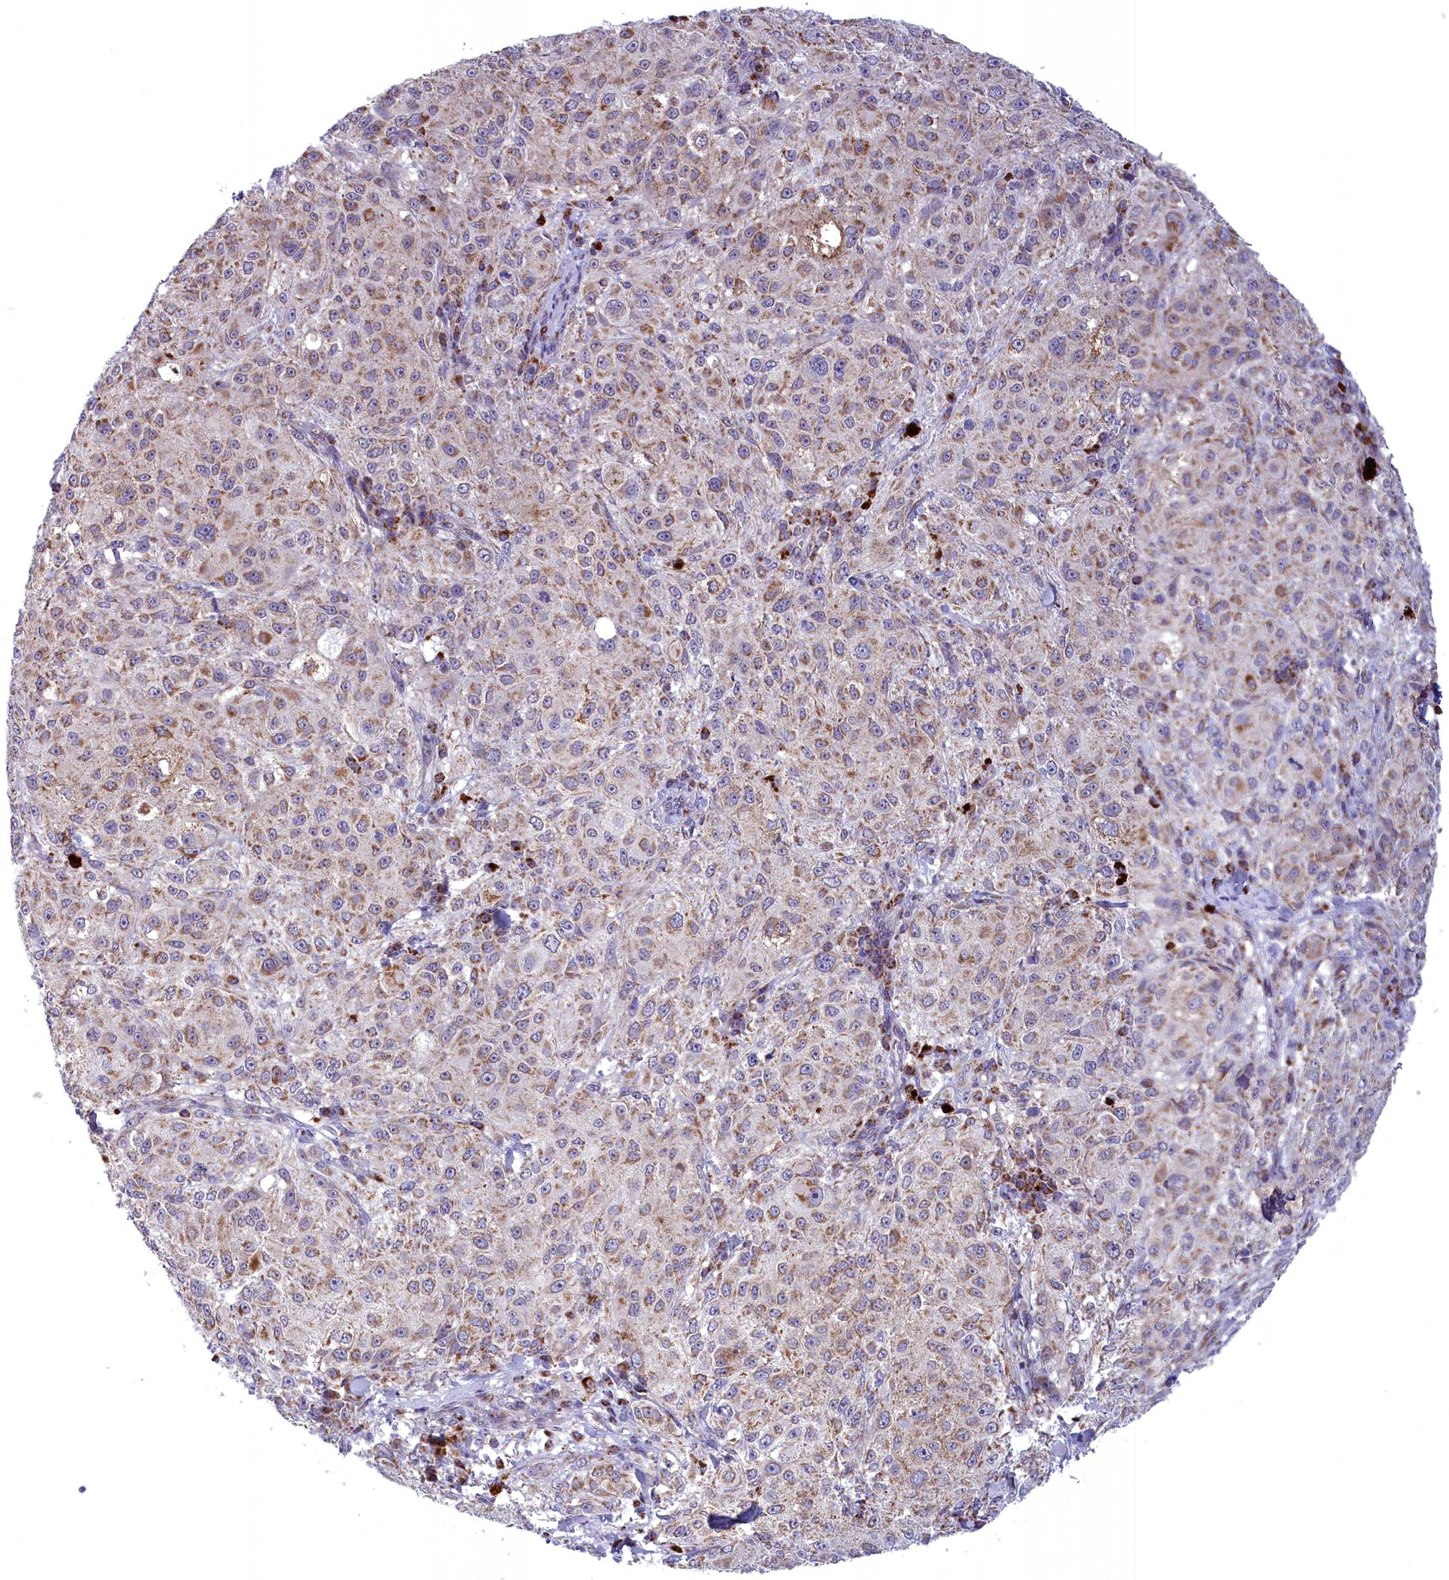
{"staining": {"intensity": "moderate", "quantity": "25%-75%", "location": "cytoplasmic/membranous"}, "tissue": "melanoma", "cell_type": "Tumor cells", "image_type": "cancer", "snomed": [{"axis": "morphology", "description": "Necrosis, NOS"}, {"axis": "morphology", "description": "Malignant melanoma, NOS"}, {"axis": "topography", "description": "Skin"}], "caption": "Immunohistochemical staining of human melanoma displays medium levels of moderate cytoplasmic/membranous protein positivity in about 25%-75% of tumor cells. (Brightfield microscopy of DAB IHC at high magnification).", "gene": "FAM149B1", "patient": {"sex": "female", "age": 87}}